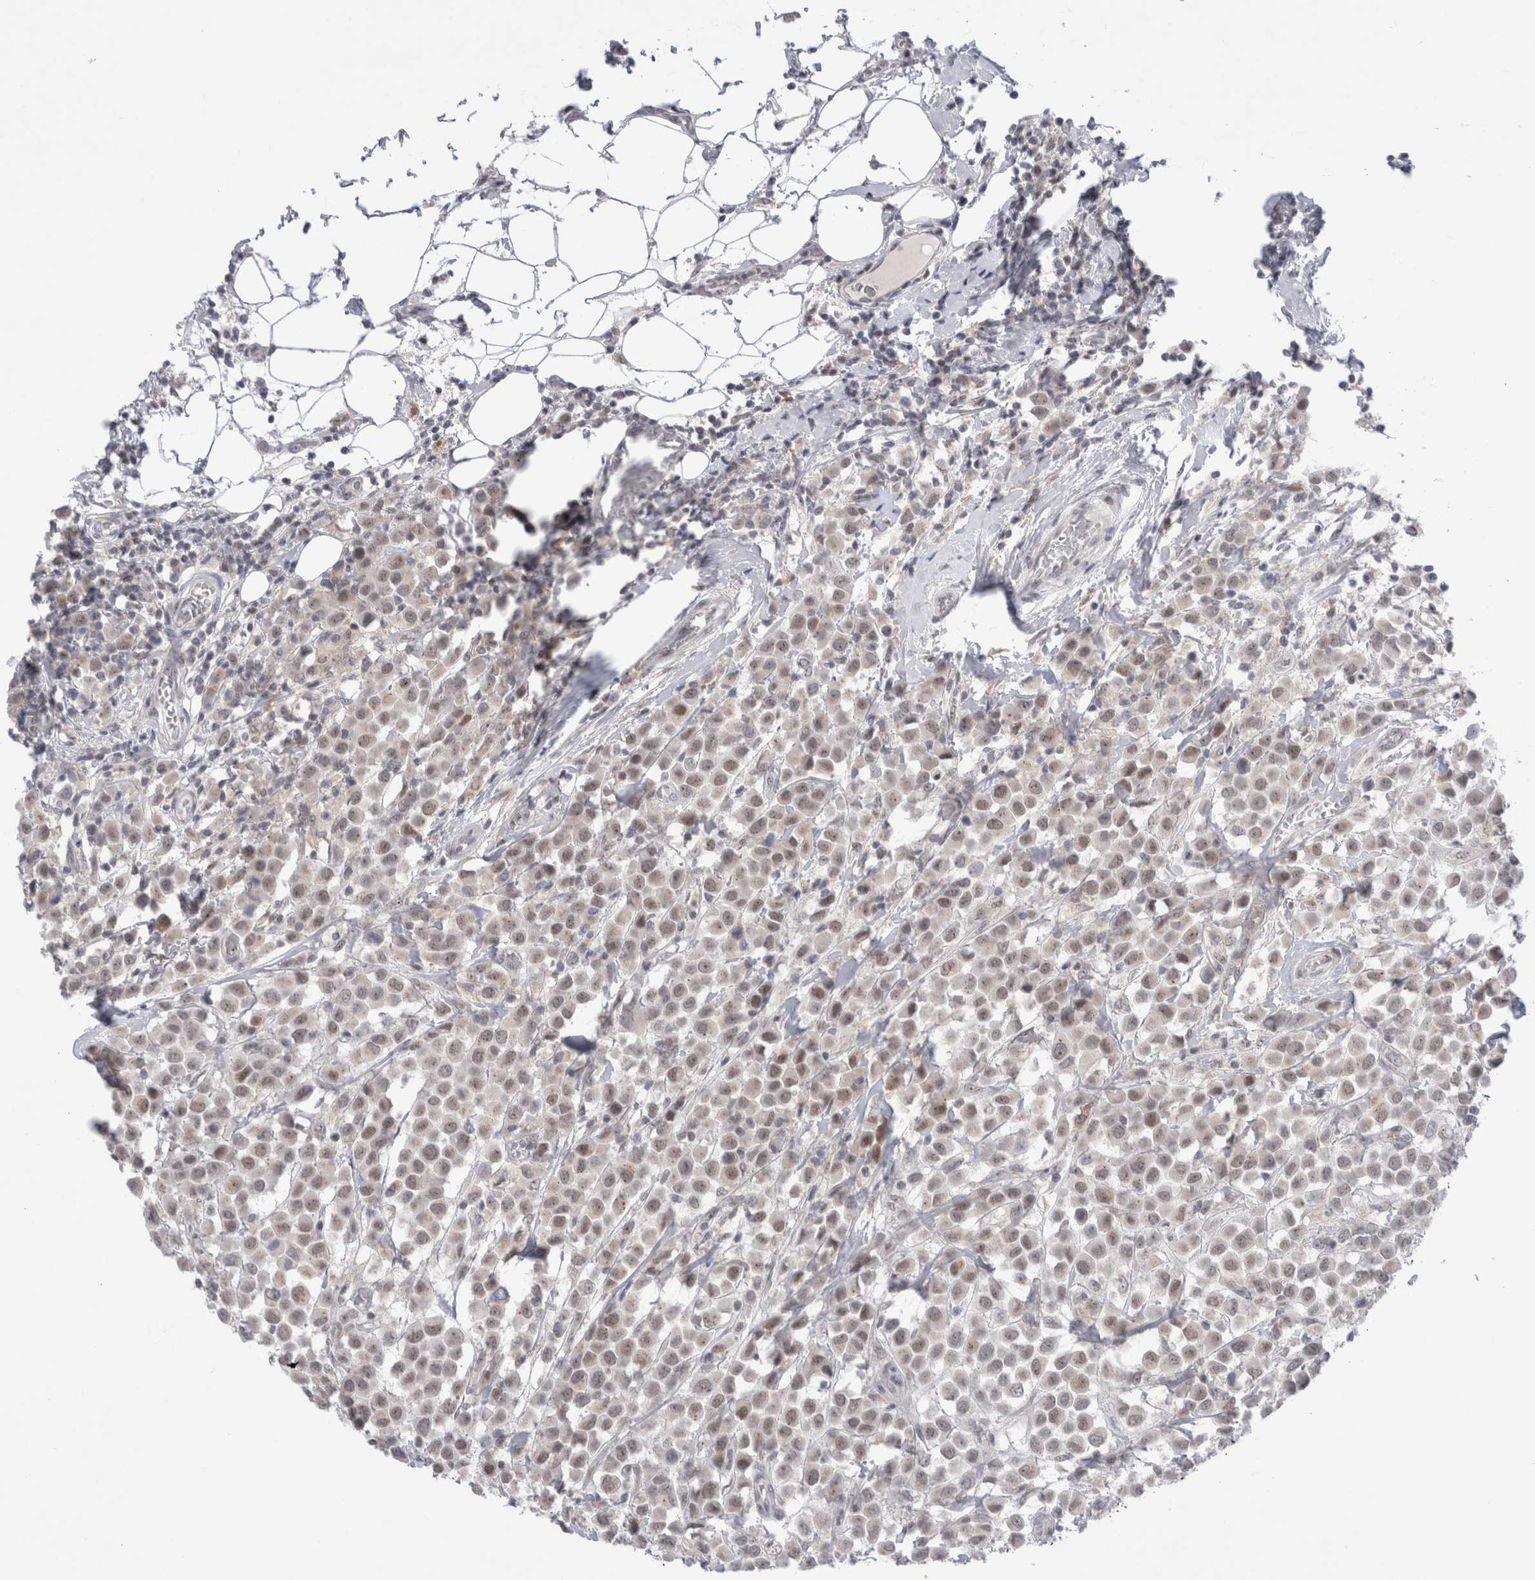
{"staining": {"intensity": "weak", "quantity": ">75%", "location": "nuclear"}, "tissue": "breast cancer", "cell_type": "Tumor cells", "image_type": "cancer", "snomed": [{"axis": "morphology", "description": "Duct carcinoma"}, {"axis": "topography", "description": "Breast"}], "caption": "This micrograph exhibits IHC staining of human breast invasive ductal carcinoma, with low weak nuclear expression in approximately >75% of tumor cells.", "gene": "CERS5", "patient": {"sex": "female", "age": 61}}